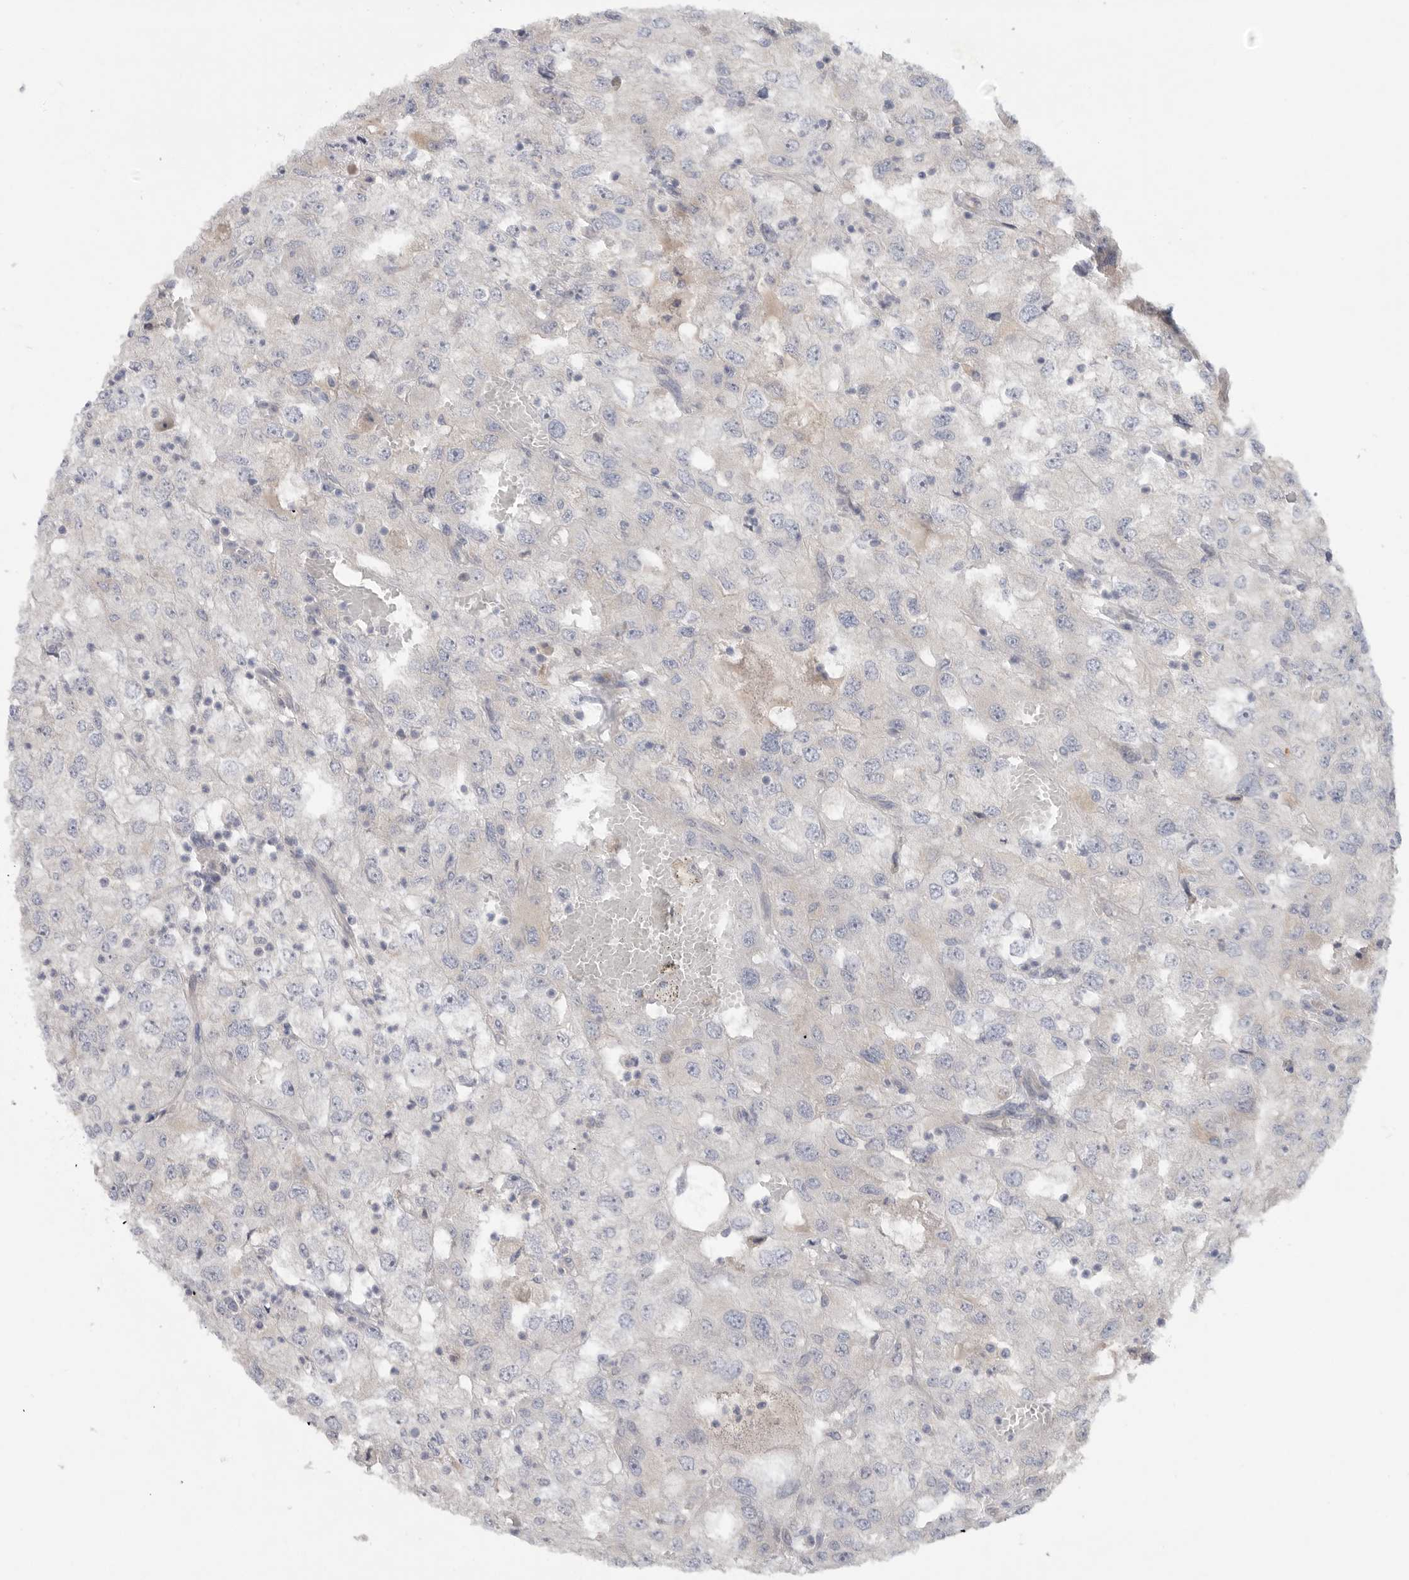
{"staining": {"intensity": "negative", "quantity": "none", "location": "none"}, "tissue": "renal cancer", "cell_type": "Tumor cells", "image_type": "cancer", "snomed": [{"axis": "morphology", "description": "Adenocarcinoma, NOS"}, {"axis": "topography", "description": "Kidney"}], "caption": "IHC of human adenocarcinoma (renal) exhibits no positivity in tumor cells.", "gene": "MTFR1L", "patient": {"sex": "female", "age": 54}}